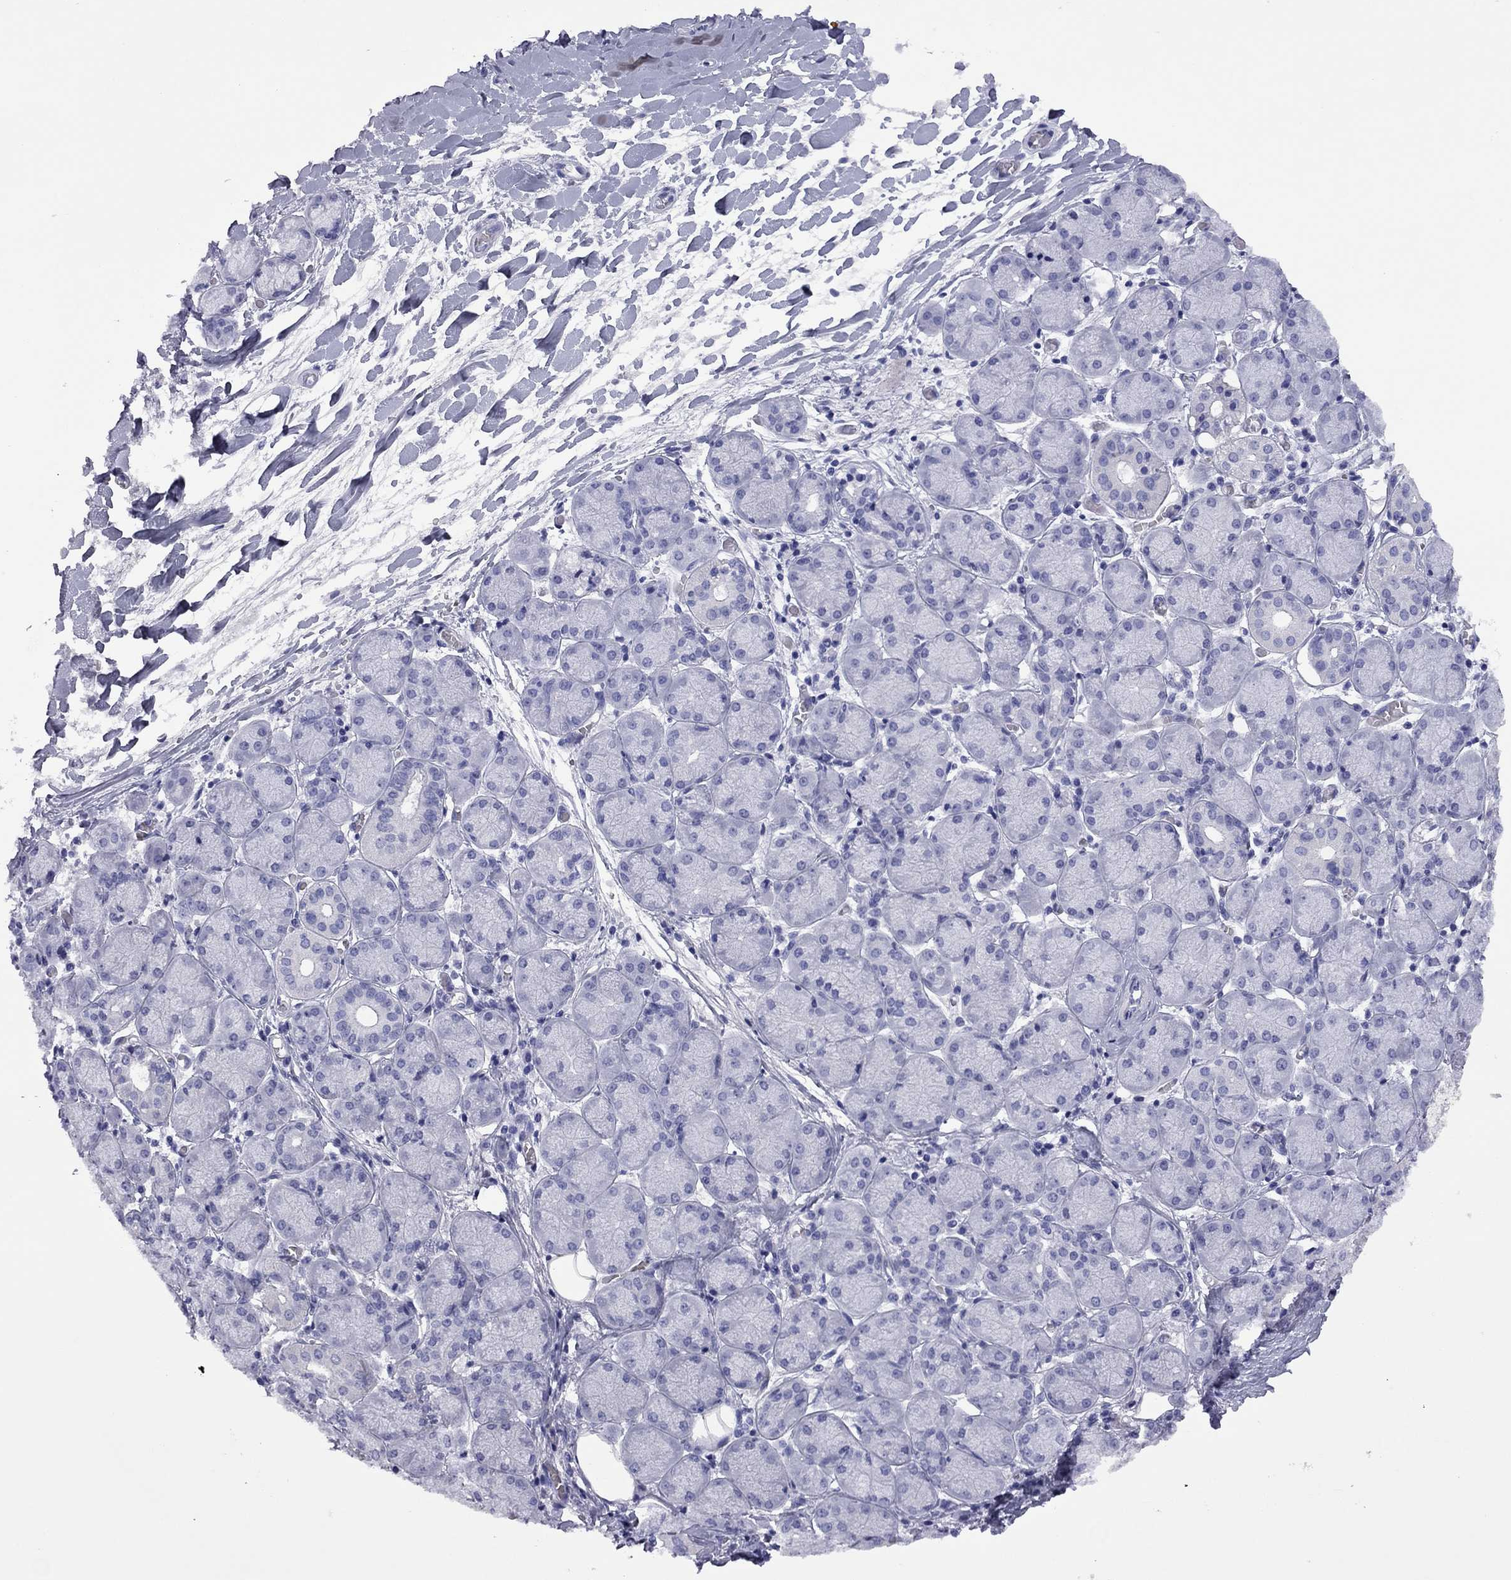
{"staining": {"intensity": "negative", "quantity": "none", "location": "none"}, "tissue": "salivary gland", "cell_type": "Glandular cells", "image_type": "normal", "snomed": [{"axis": "morphology", "description": "Normal tissue, NOS"}, {"axis": "topography", "description": "Salivary gland"}, {"axis": "topography", "description": "Peripheral nerve tissue"}], "caption": "Immunohistochemistry of normal salivary gland shows no staining in glandular cells.", "gene": "EPPIN", "patient": {"sex": "female", "age": 24}}